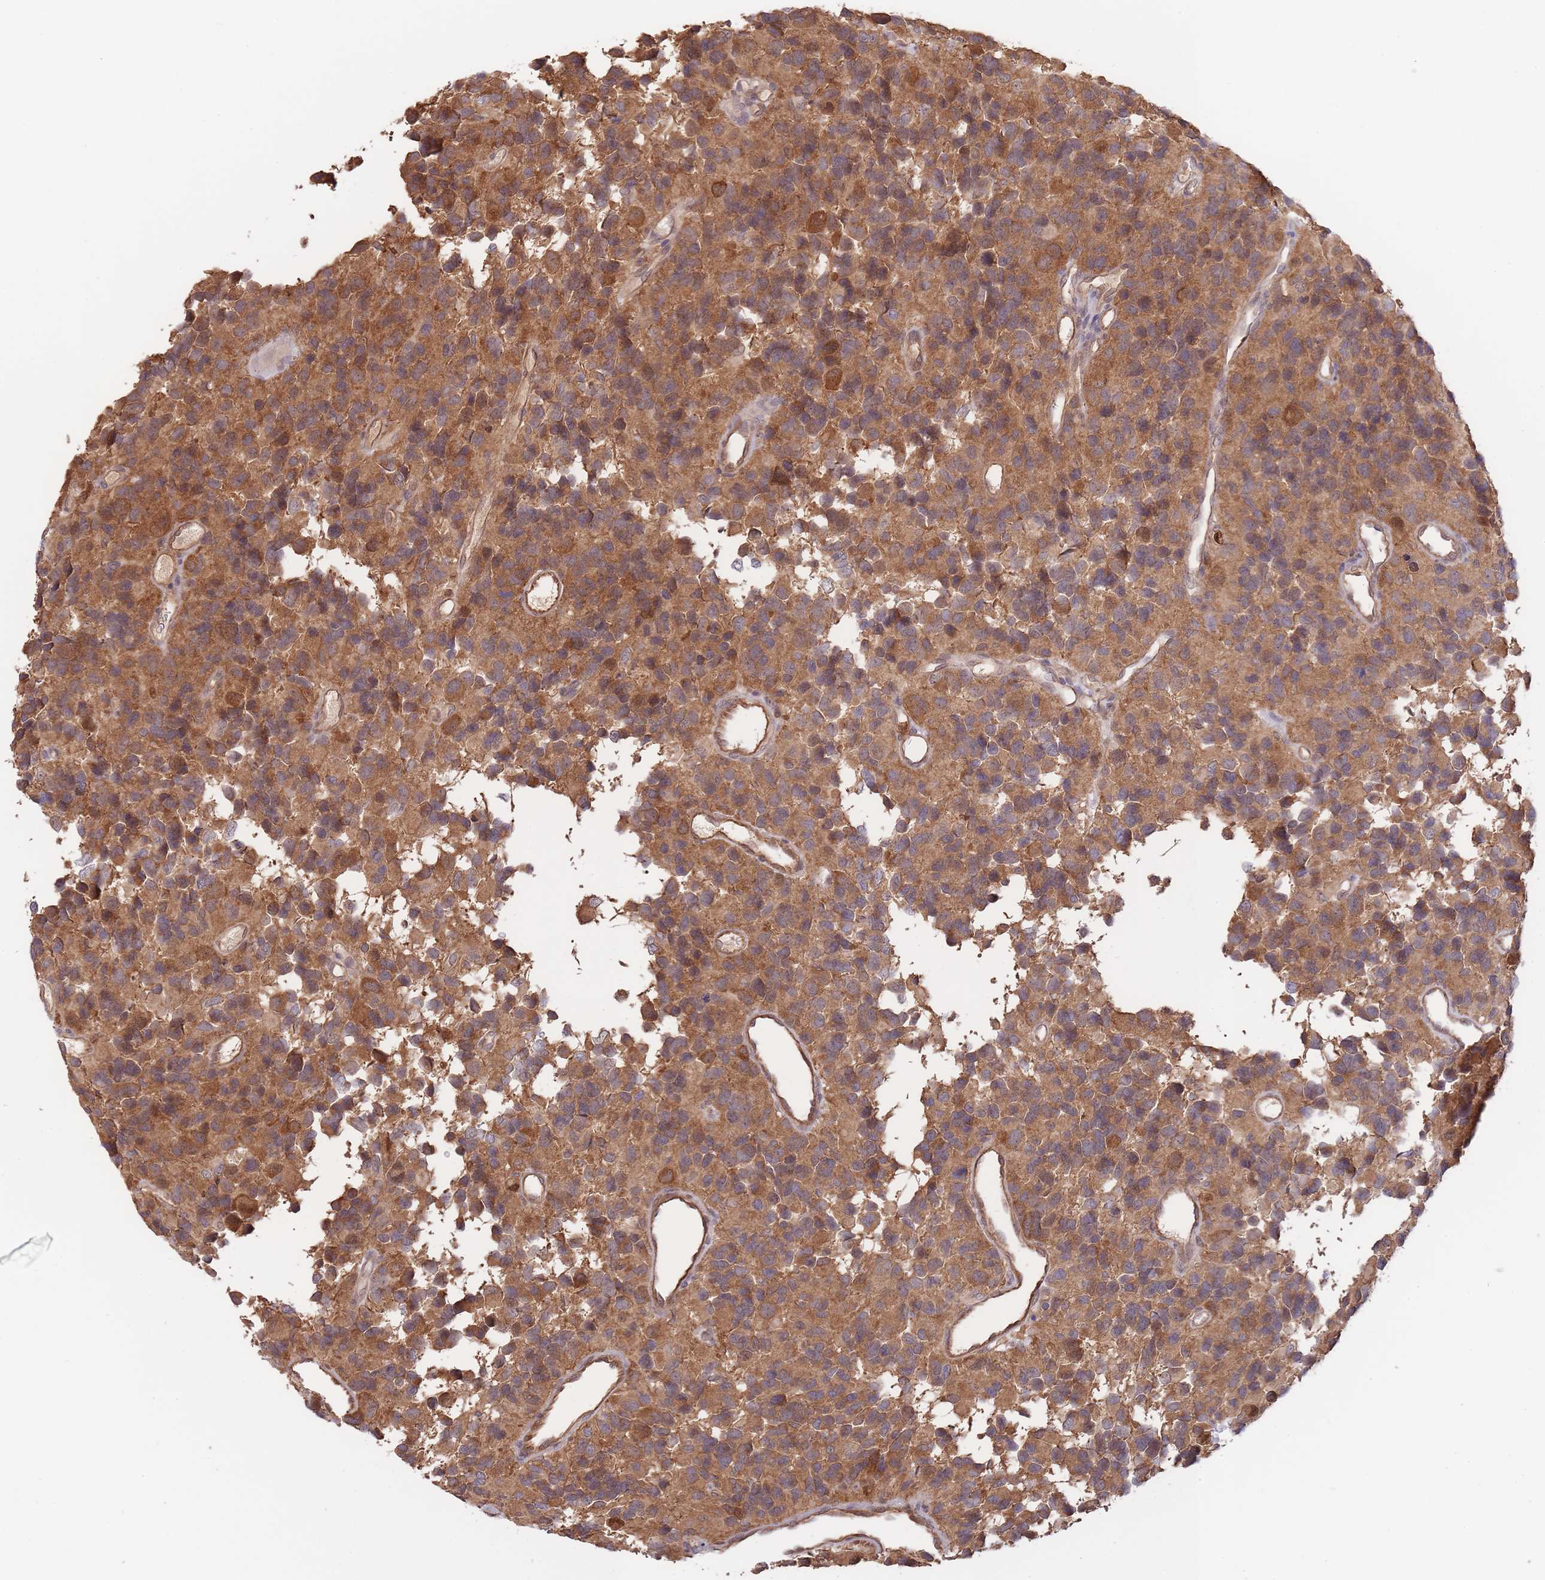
{"staining": {"intensity": "moderate", "quantity": ">75%", "location": "cytoplasmic/membranous"}, "tissue": "glioma", "cell_type": "Tumor cells", "image_type": "cancer", "snomed": [{"axis": "morphology", "description": "Glioma, malignant, High grade"}, {"axis": "topography", "description": "Brain"}], "caption": "Moderate cytoplasmic/membranous protein expression is appreciated in about >75% of tumor cells in malignant glioma (high-grade).", "gene": "ZNF304", "patient": {"sex": "male", "age": 77}}